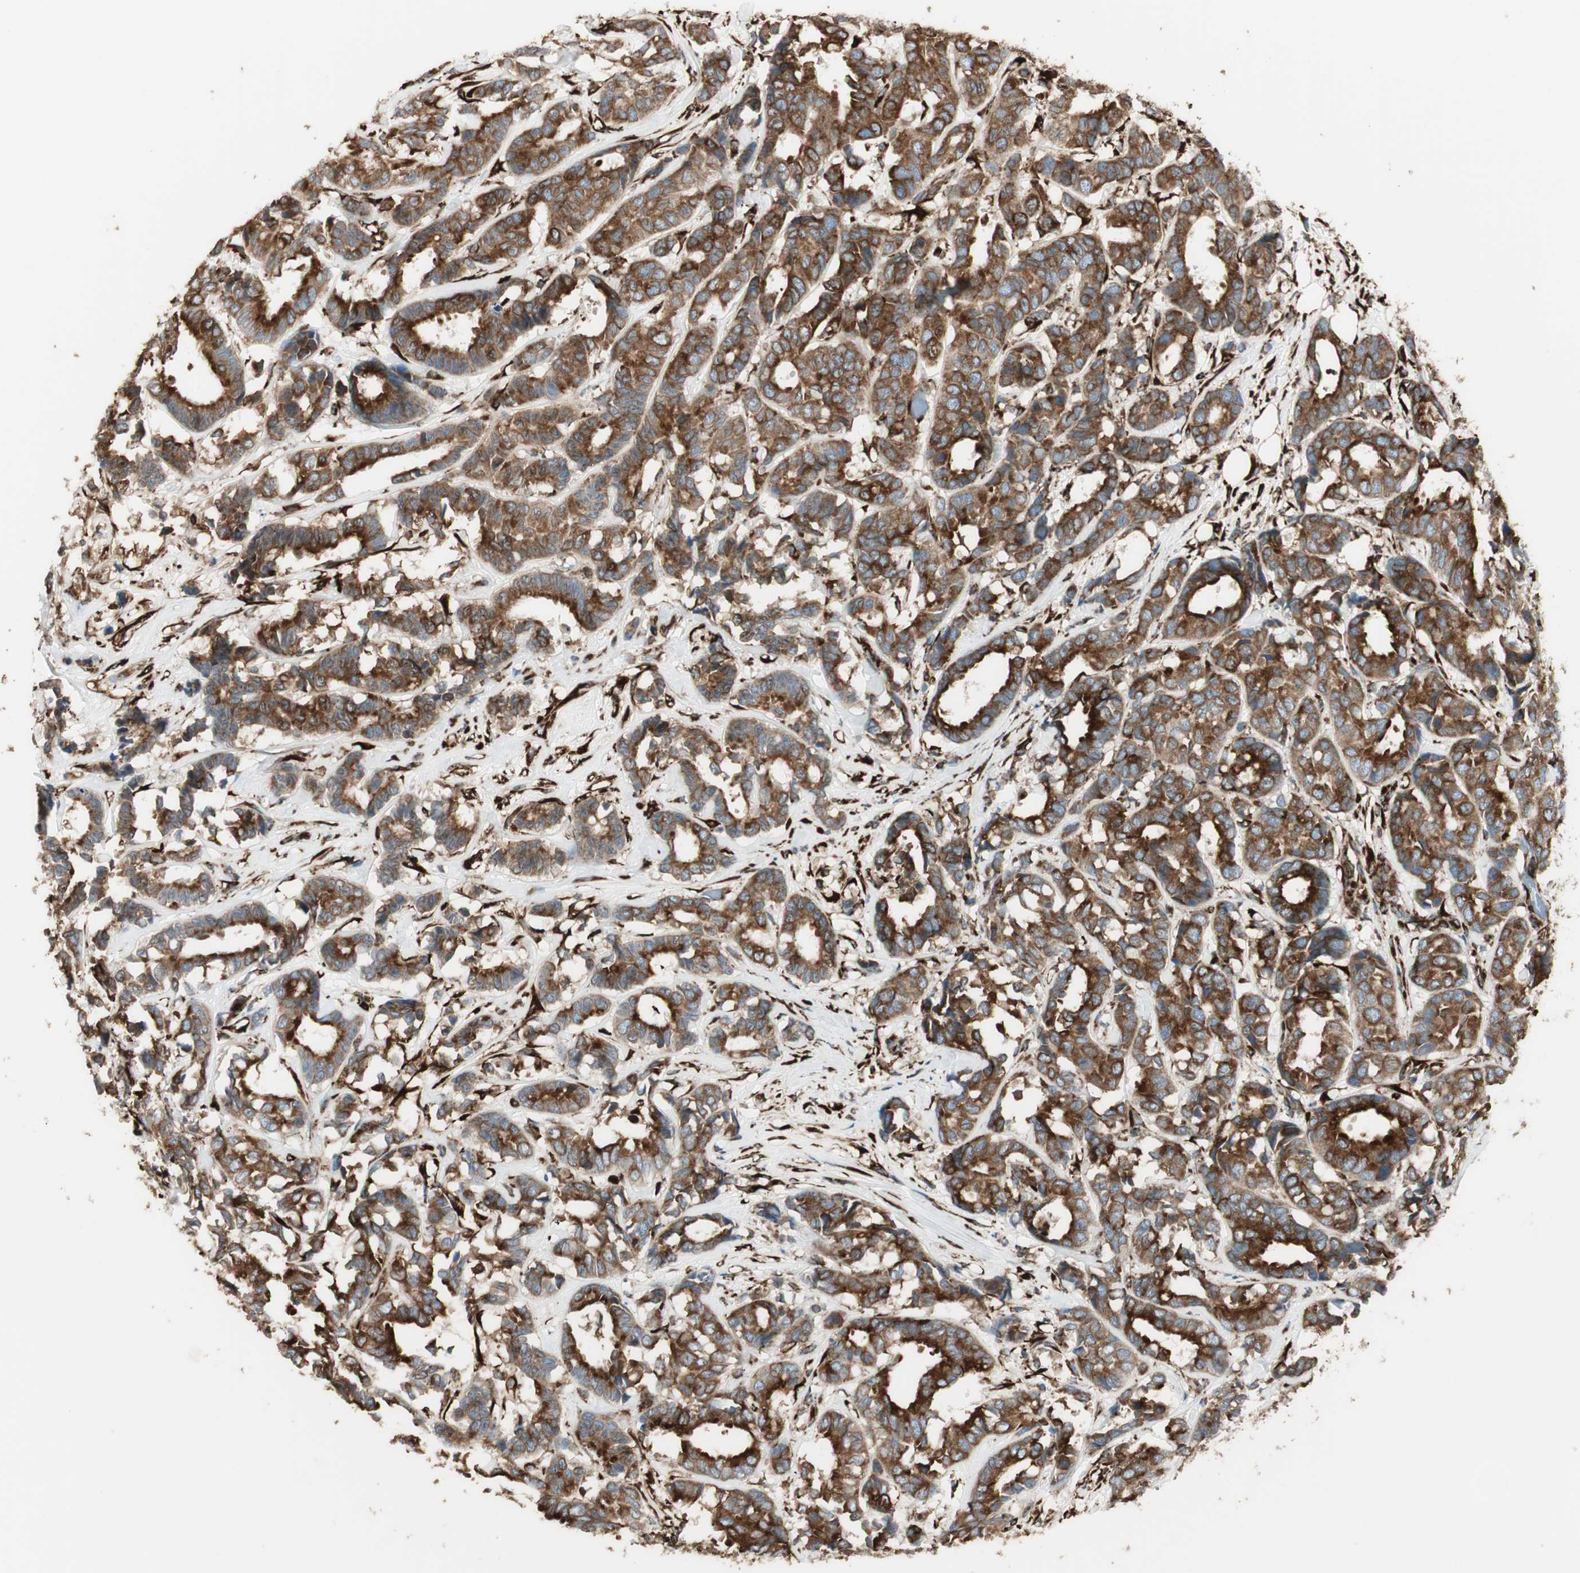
{"staining": {"intensity": "strong", "quantity": ">75%", "location": "cytoplasmic/membranous"}, "tissue": "breast cancer", "cell_type": "Tumor cells", "image_type": "cancer", "snomed": [{"axis": "morphology", "description": "Duct carcinoma"}, {"axis": "topography", "description": "Breast"}], "caption": "An immunohistochemistry micrograph of neoplastic tissue is shown. Protein staining in brown labels strong cytoplasmic/membranous positivity in breast intraductal carcinoma within tumor cells.", "gene": "RRBP1", "patient": {"sex": "female", "age": 87}}